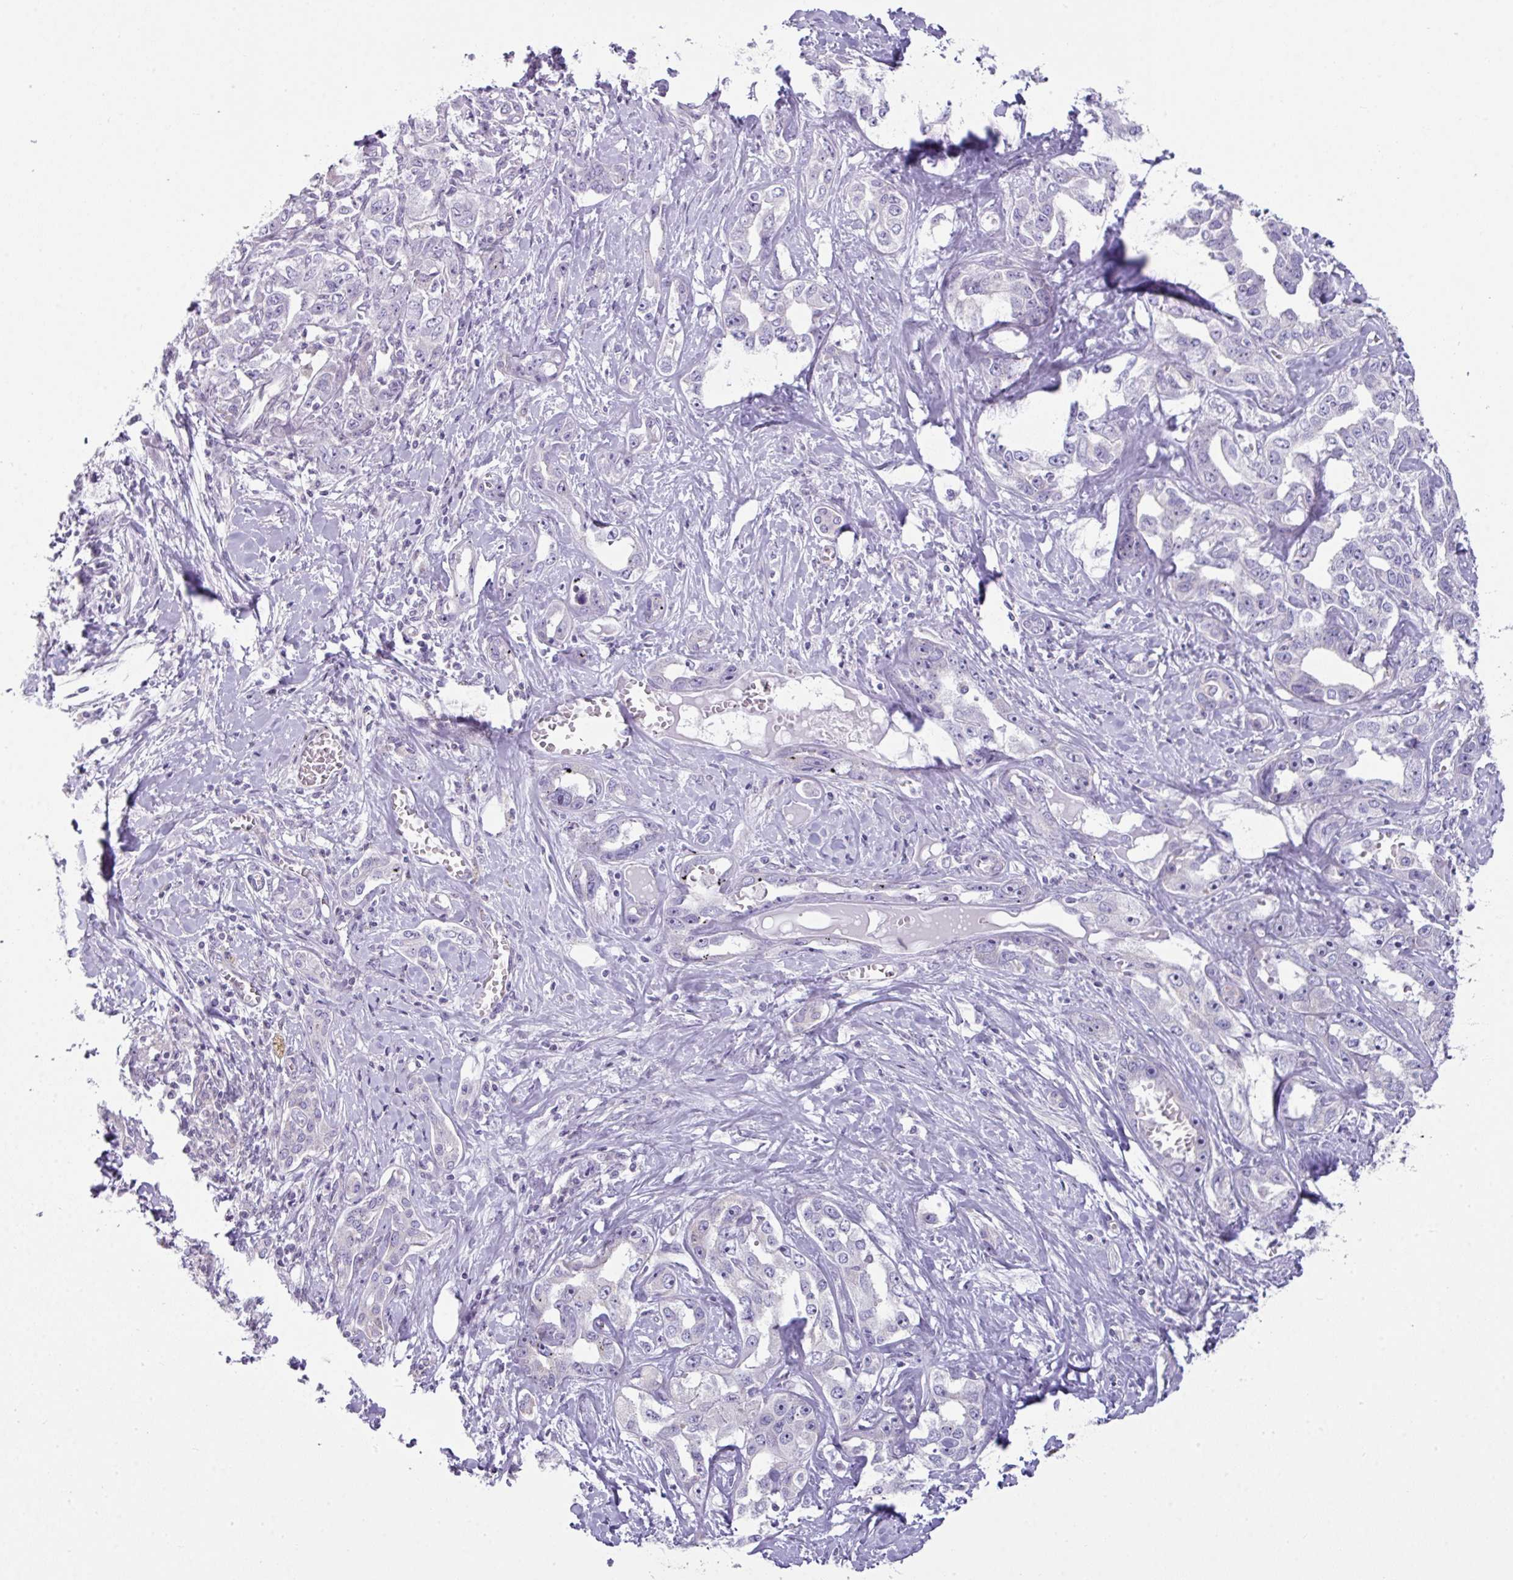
{"staining": {"intensity": "negative", "quantity": "none", "location": "none"}, "tissue": "liver cancer", "cell_type": "Tumor cells", "image_type": "cancer", "snomed": [{"axis": "morphology", "description": "Cholangiocarcinoma"}, {"axis": "topography", "description": "Liver"}], "caption": "High power microscopy histopathology image of an immunohistochemistry photomicrograph of liver cholangiocarcinoma, revealing no significant staining in tumor cells.", "gene": "STAT5A", "patient": {"sex": "male", "age": 59}}